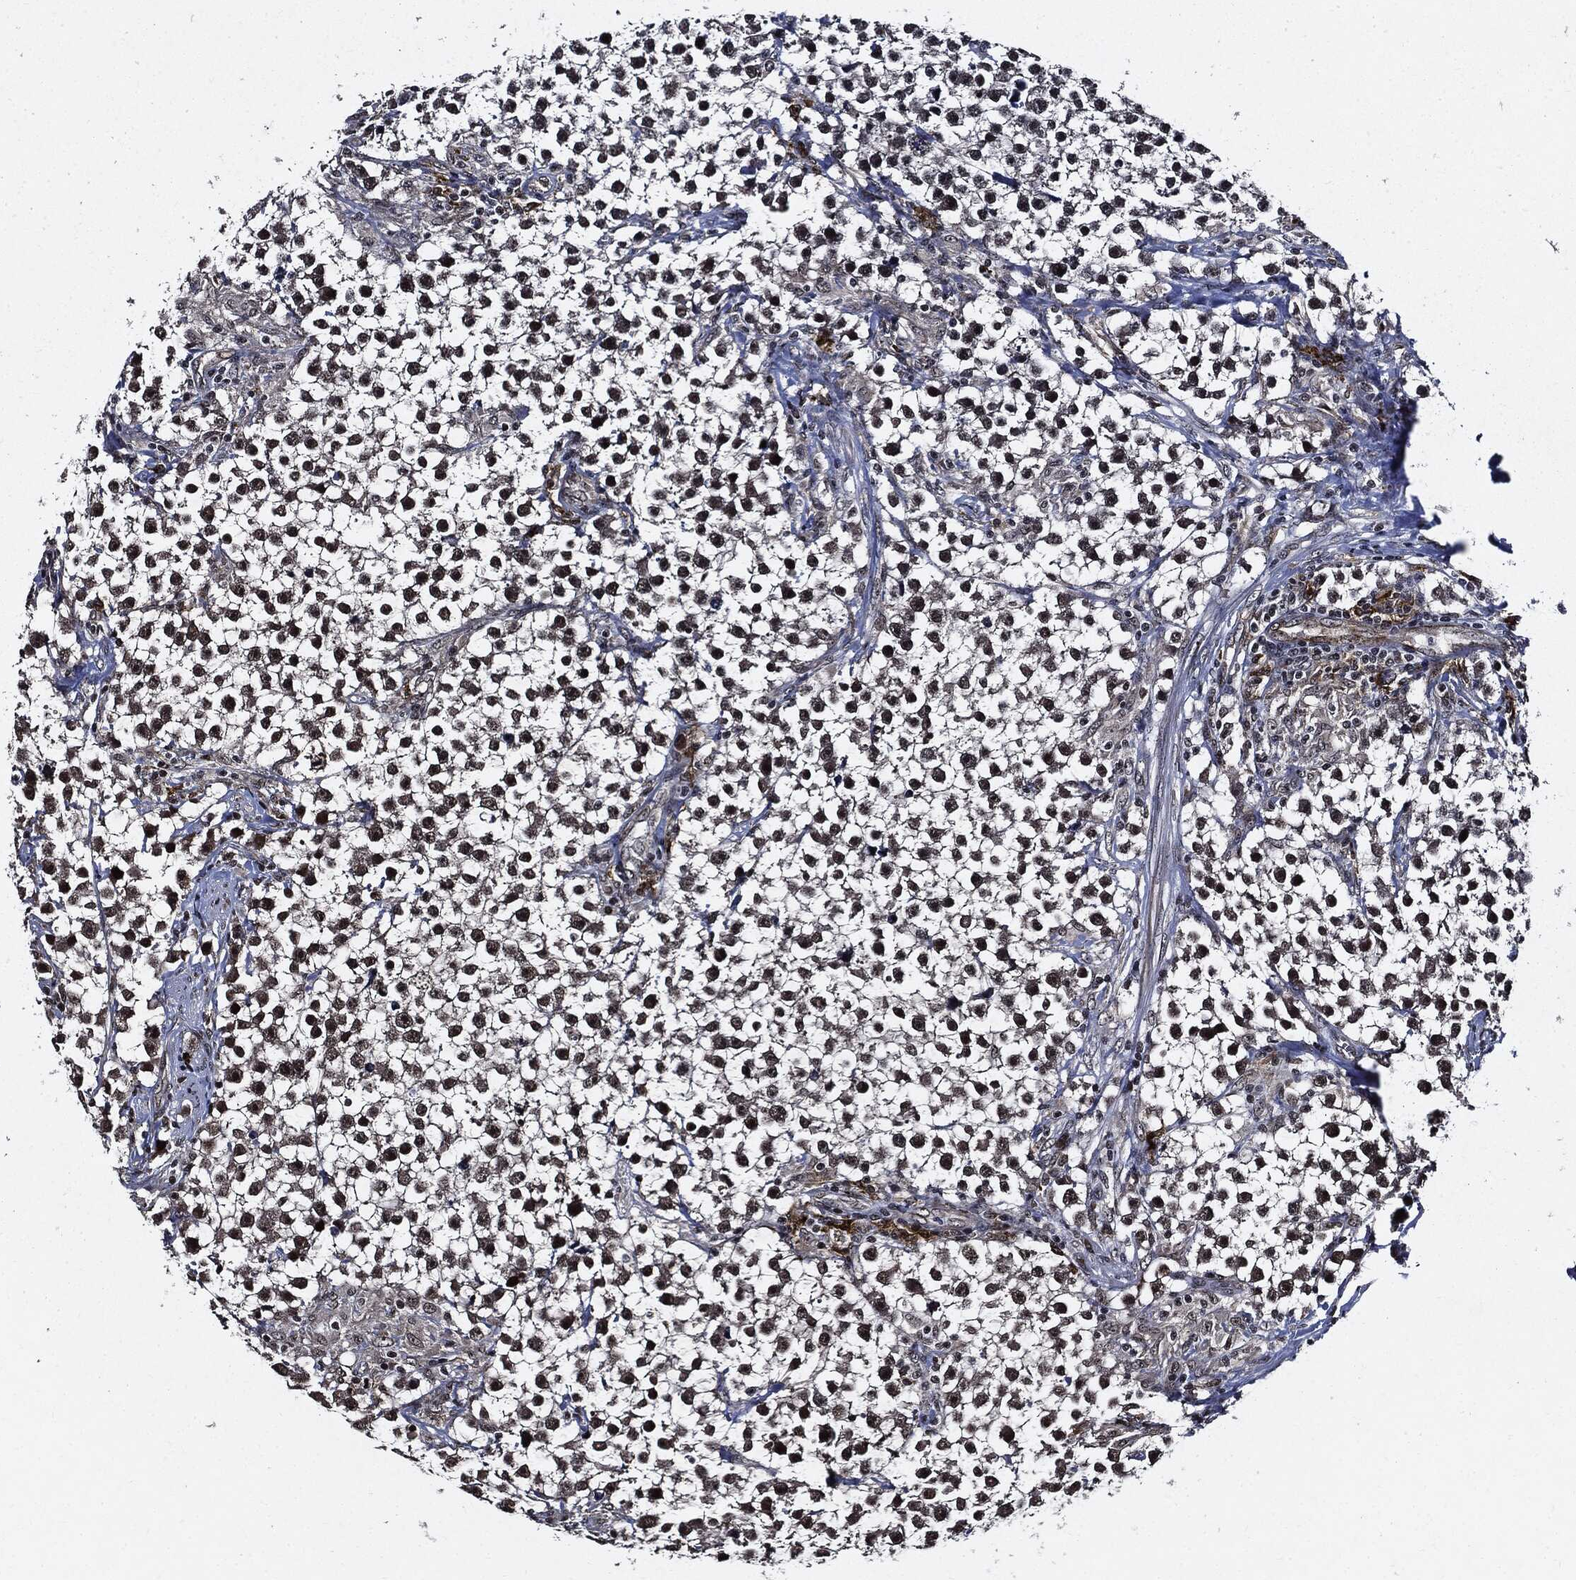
{"staining": {"intensity": "negative", "quantity": "none", "location": "none"}, "tissue": "testis cancer", "cell_type": "Tumor cells", "image_type": "cancer", "snomed": [{"axis": "morphology", "description": "Seminoma, NOS"}, {"axis": "topography", "description": "Testis"}], "caption": "Immunohistochemistry of human testis seminoma shows no positivity in tumor cells.", "gene": "SUGT1", "patient": {"sex": "male", "age": 59}}